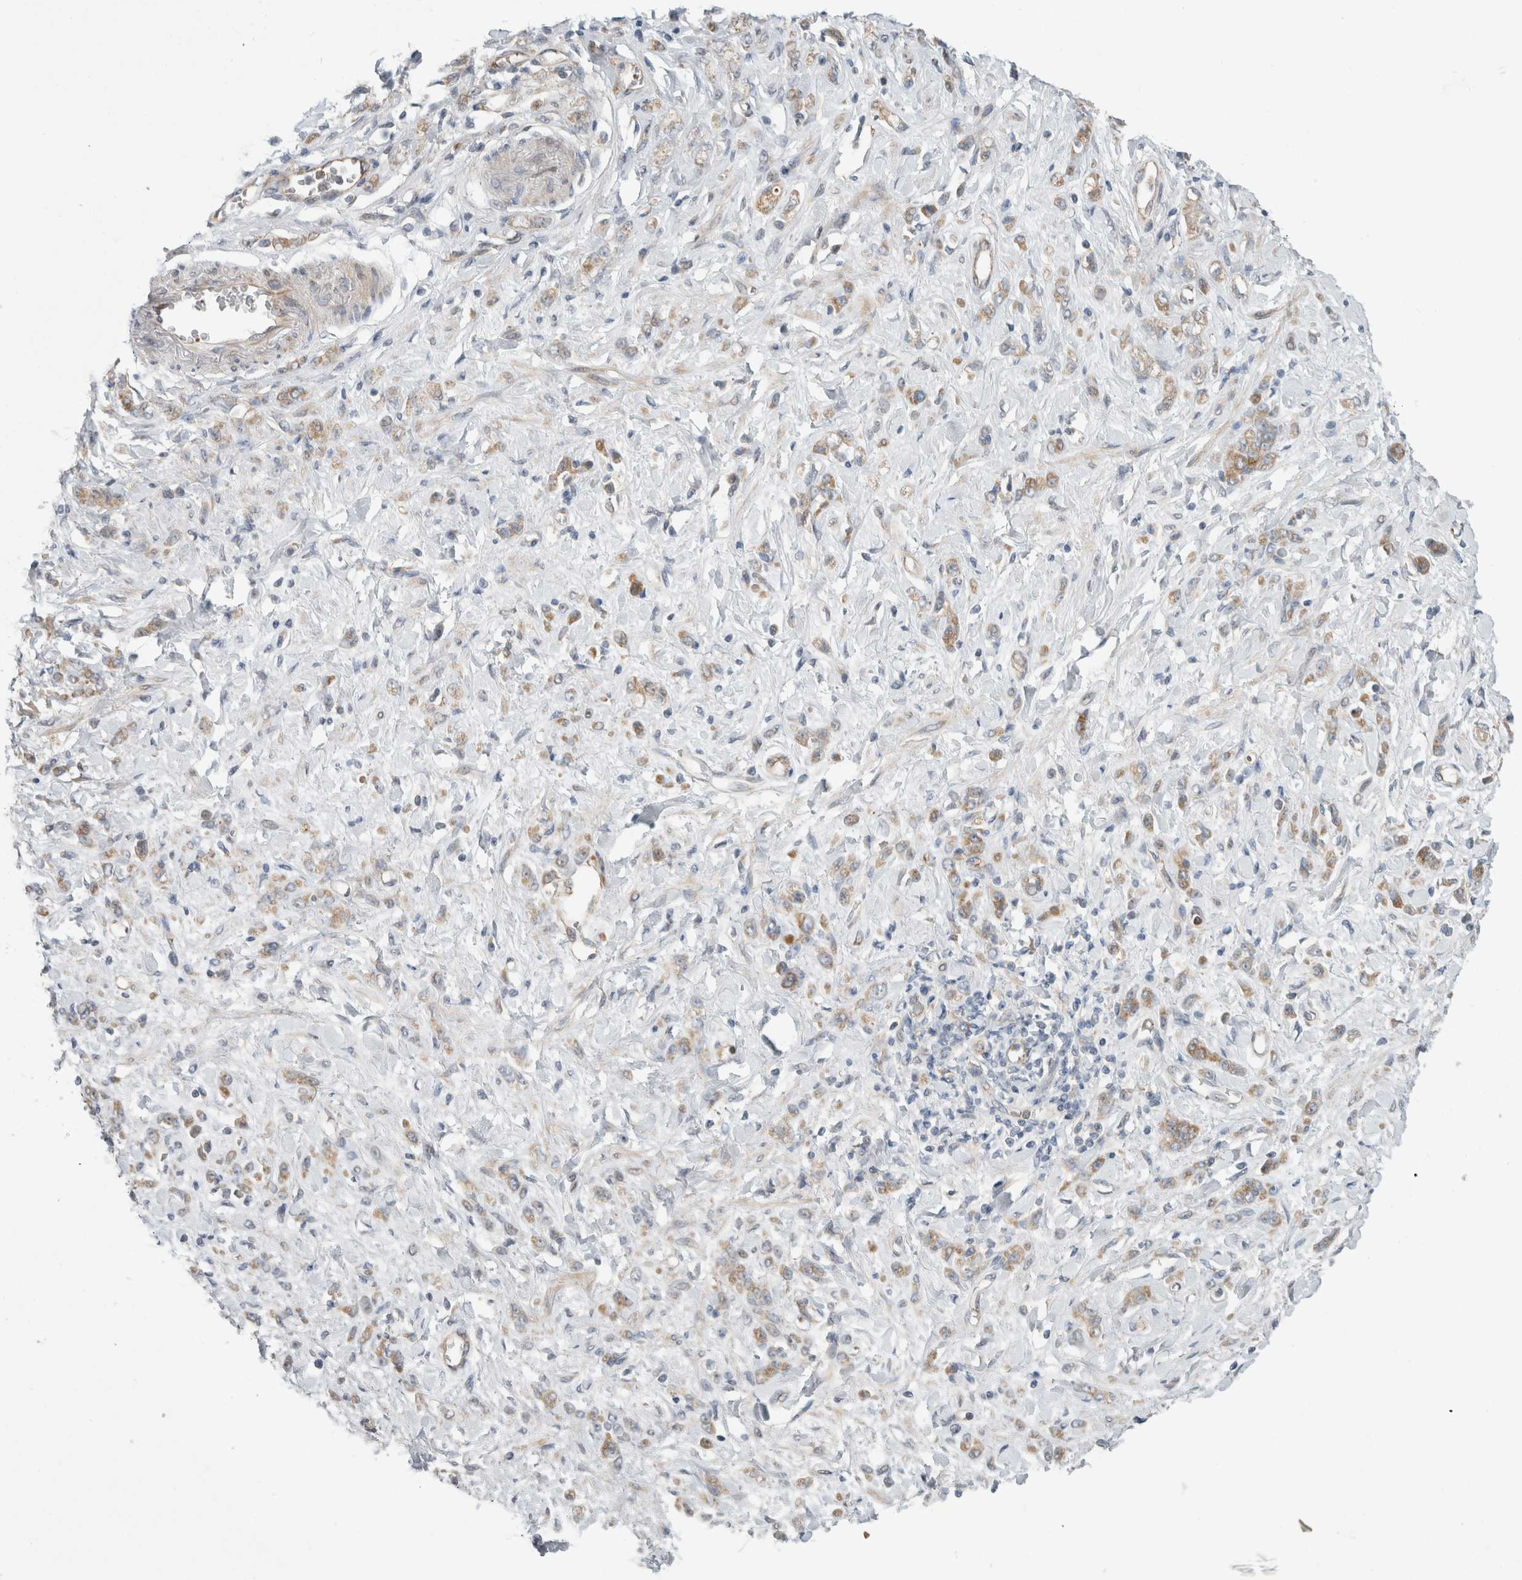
{"staining": {"intensity": "moderate", "quantity": ">75%", "location": "cytoplasmic/membranous"}, "tissue": "stomach cancer", "cell_type": "Tumor cells", "image_type": "cancer", "snomed": [{"axis": "morphology", "description": "Normal tissue, NOS"}, {"axis": "morphology", "description": "Adenocarcinoma, NOS"}, {"axis": "topography", "description": "Stomach"}], "caption": "The image shows staining of stomach adenocarcinoma, revealing moderate cytoplasmic/membranous protein staining (brown color) within tumor cells. (Stains: DAB in brown, nuclei in blue, Microscopy: brightfield microscopy at high magnification).", "gene": "KPNA5", "patient": {"sex": "male", "age": 82}}